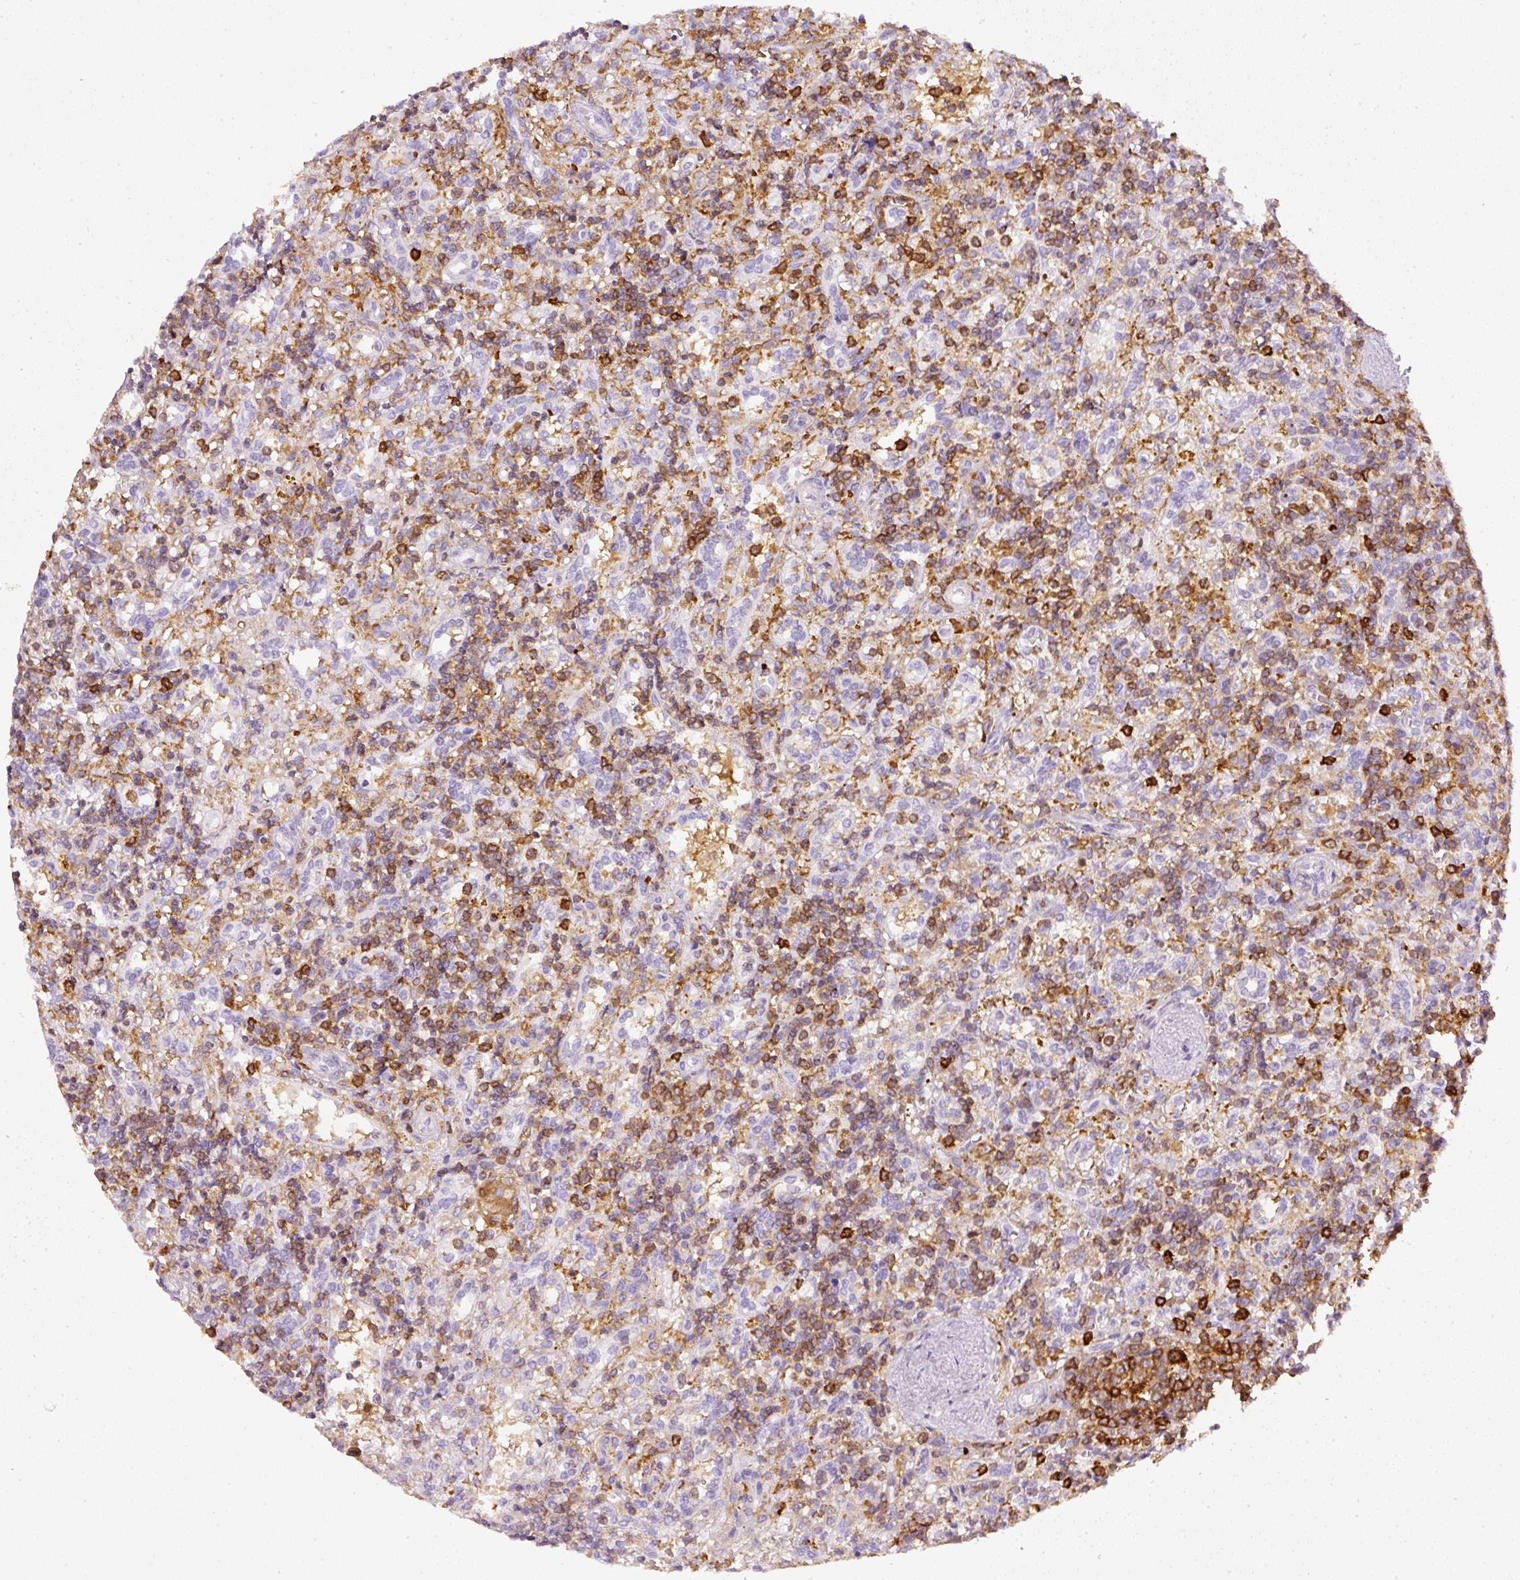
{"staining": {"intensity": "strong", "quantity": "25%-75%", "location": "cytoplasmic/membranous"}, "tissue": "lymphoma", "cell_type": "Tumor cells", "image_type": "cancer", "snomed": [{"axis": "morphology", "description": "Malignant lymphoma, non-Hodgkin's type, Low grade"}, {"axis": "topography", "description": "Spleen"}], "caption": "Immunohistochemistry (DAB (3,3'-diaminobenzidine)) staining of human lymphoma shows strong cytoplasmic/membranous protein expression in approximately 25%-75% of tumor cells.", "gene": "EVL", "patient": {"sex": "male", "age": 67}}